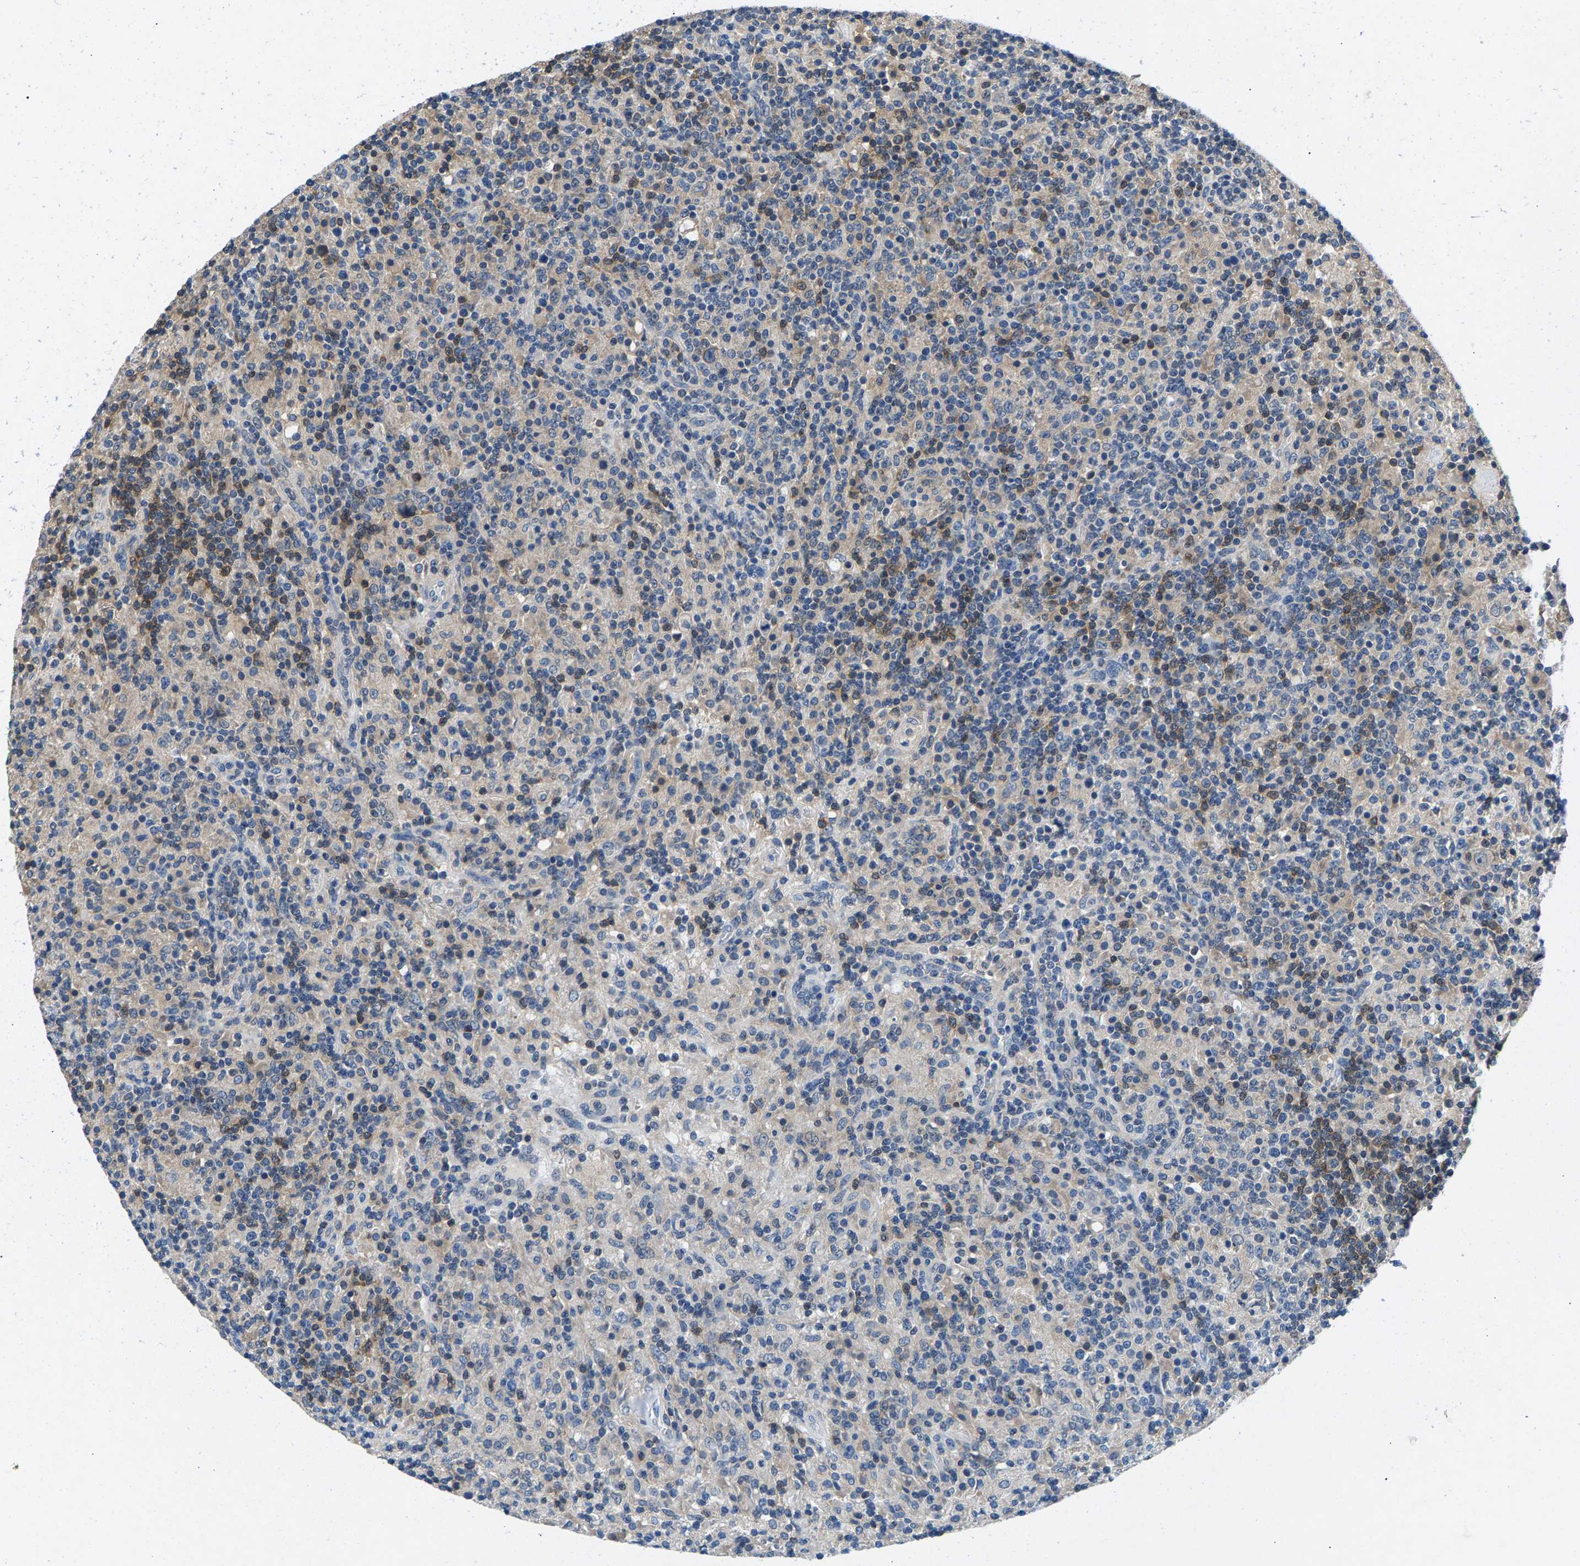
{"staining": {"intensity": "negative", "quantity": "none", "location": "none"}, "tissue": "lymphoma", "cell_type": "Tumor cells", "image_type": "cancer", "snomed": [{"axis": "morphology", "description": "Hodgkin's disease, NOS"}, {"axis": "topography", "description": "Lymph node"}], "caption": "This is an IHC histopathology image of Hodgkin's disease. There is no expression in tumor cells.", "gene": "NT5C", "patient": {"sex": "male", "age": 70}}